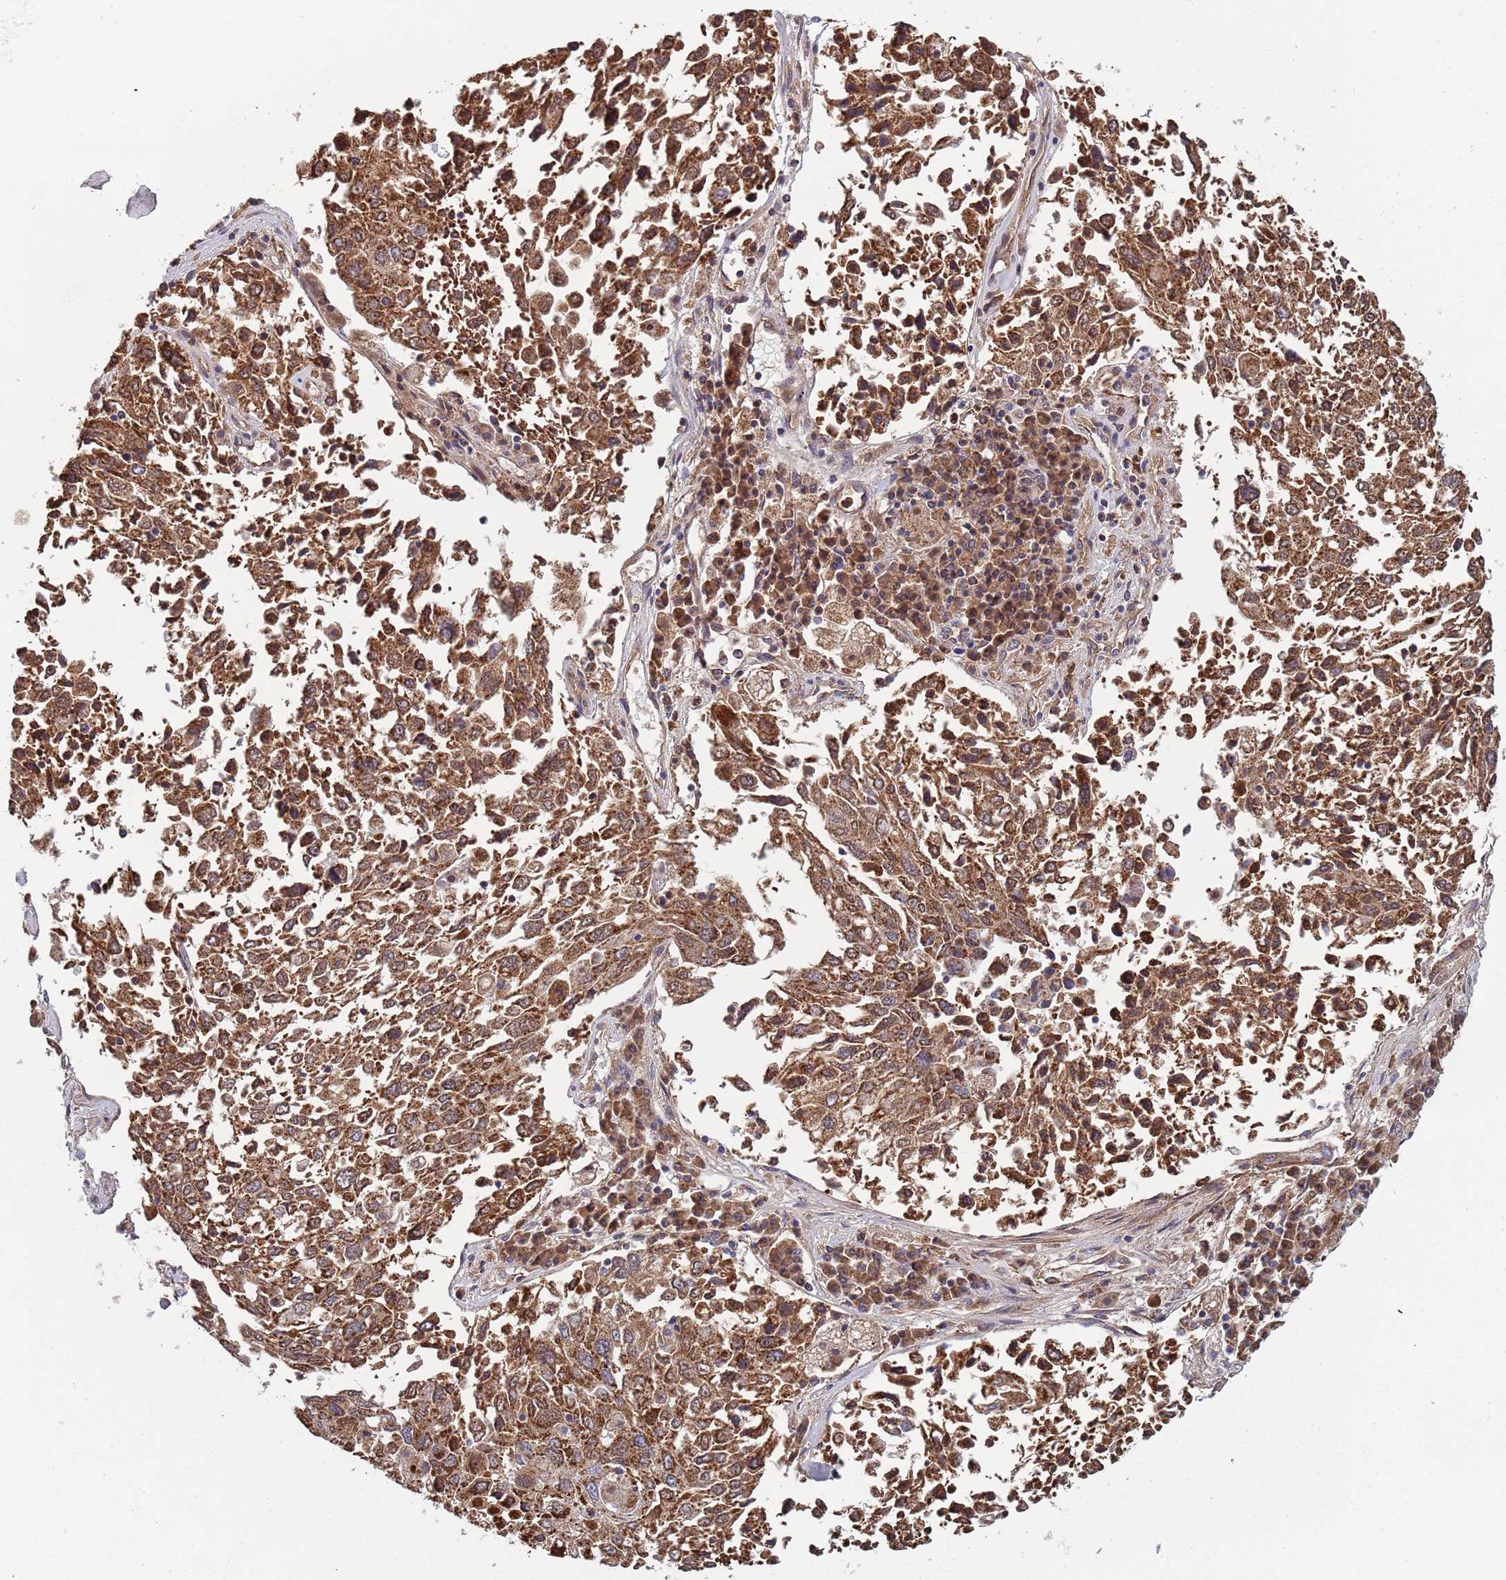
{"staining": {"intensity": "strong", "quantity": ">75%", "location": "cytoplasmic/membranous"}, "tissue": "lung cancer", "cell_type": "Tumor cells", "image_type": "cancer", "snomed": [{"axis": "morphology", "description": "Squamous cell carcinoma, NOS"}, {"axis": "topography", "description": "Lung"}], "caption": "Strong cytoplasmic/membranous expression for a protein is present in about >75% of tumor cells of lung squamous cell carcinoma using immunohistochemistry.", "gene": "VPS16", "patient": {"sex": "male", "age": 65}}